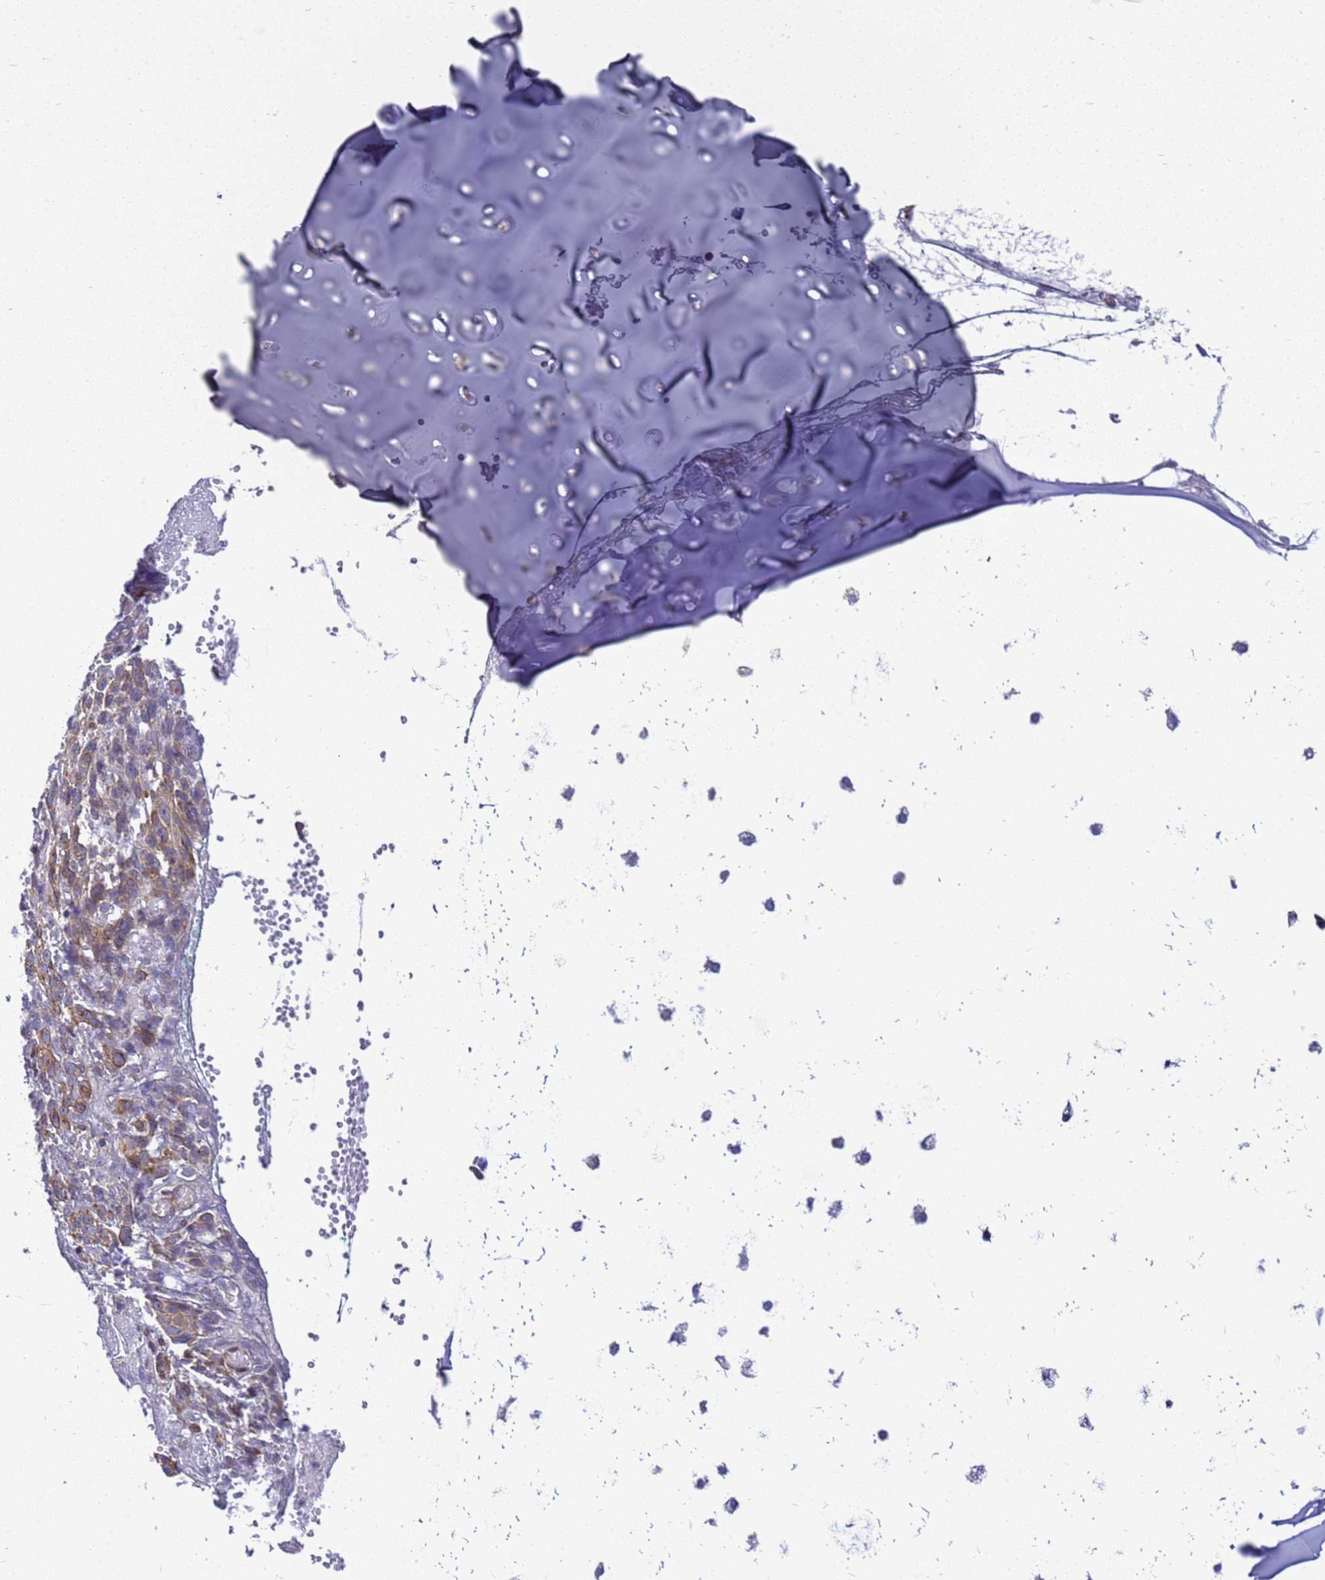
{"staining": {"intensity": "negative", "quantity": "none", "location": "none"}, "tissue": "soft tissue", "cell_type": "Chondrocytes", "image_type": "normal", "snomed": [{"axis": "morphology", "description": "Normal tissue, NOS"}, {"axis": "morphology", "description": "Basal cell carcinoma"}, {"axis": "topography", "description": "Cartilage tissue"}, {"axis": "topography", "description": "Nasopharynx"}, {"axis": "topography", "description": "Oral tissue"}], "caption": "Immunohistochemistry of unremarkable human soft tissue exhibits no staining in chondrocytes. Nuclei are stained in blue.", "gene": "MON1B", "patient": {"sex": "female", "age": 77}}